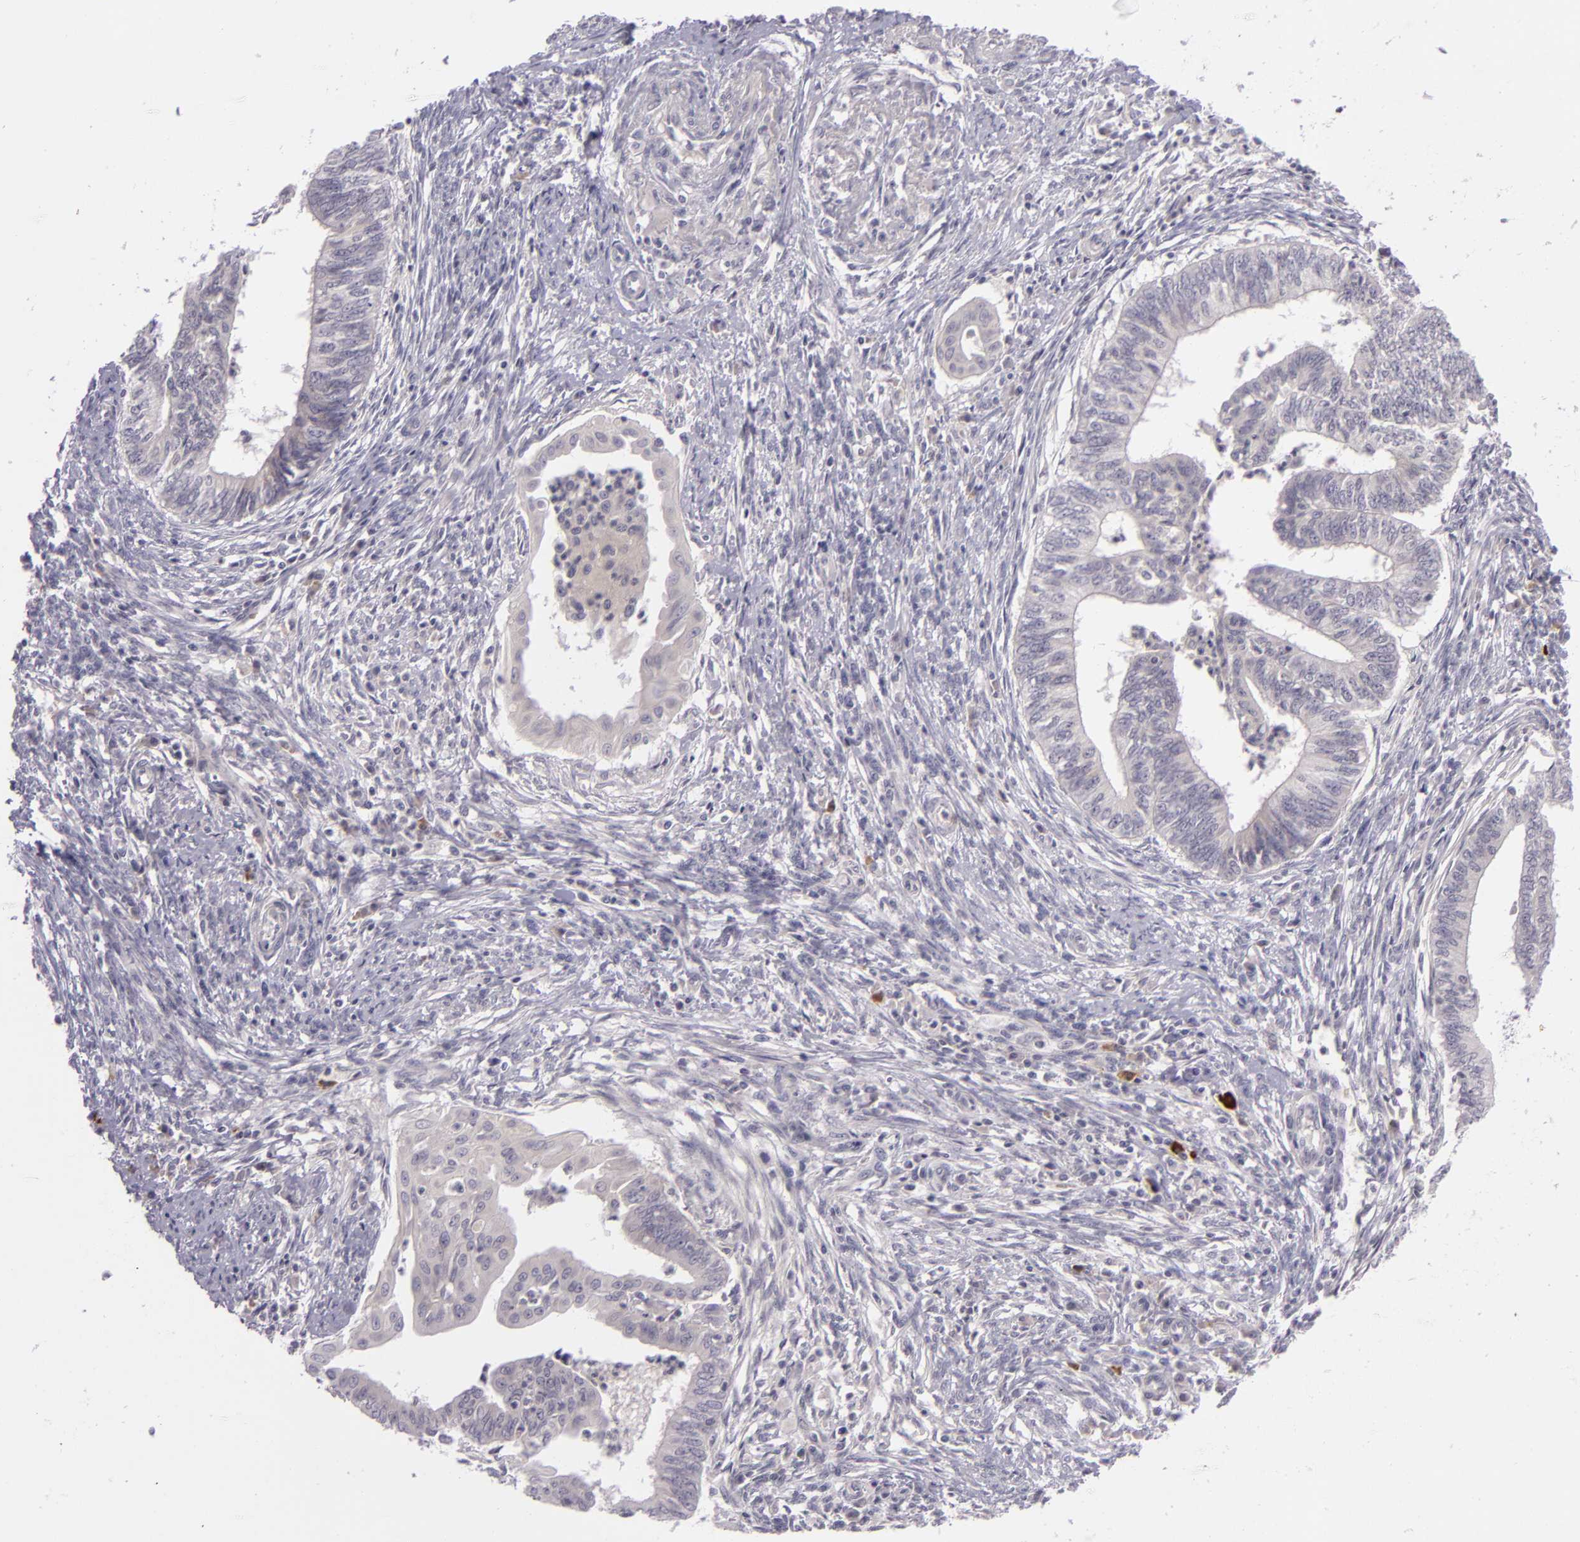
{"staining": {"intensity": "negative", "quantity": "none", "location": "none"}, "tissue": "endometrial cancer", "cell_type": "Tumor cells", "image_type": "cancer", "snomed": [{"axis": "morphology", "description": "Adenocarcinoma, NOS"}, {"axis": "topography", "description": "Endometrium"}], "caption": "Endometrial cancer (adenocarcinoma) was stained to show a protein in brown. There is no significant staining in tumor cells.", "gene": "DAG1", "patient": {"sex": "female", "age": 66}}